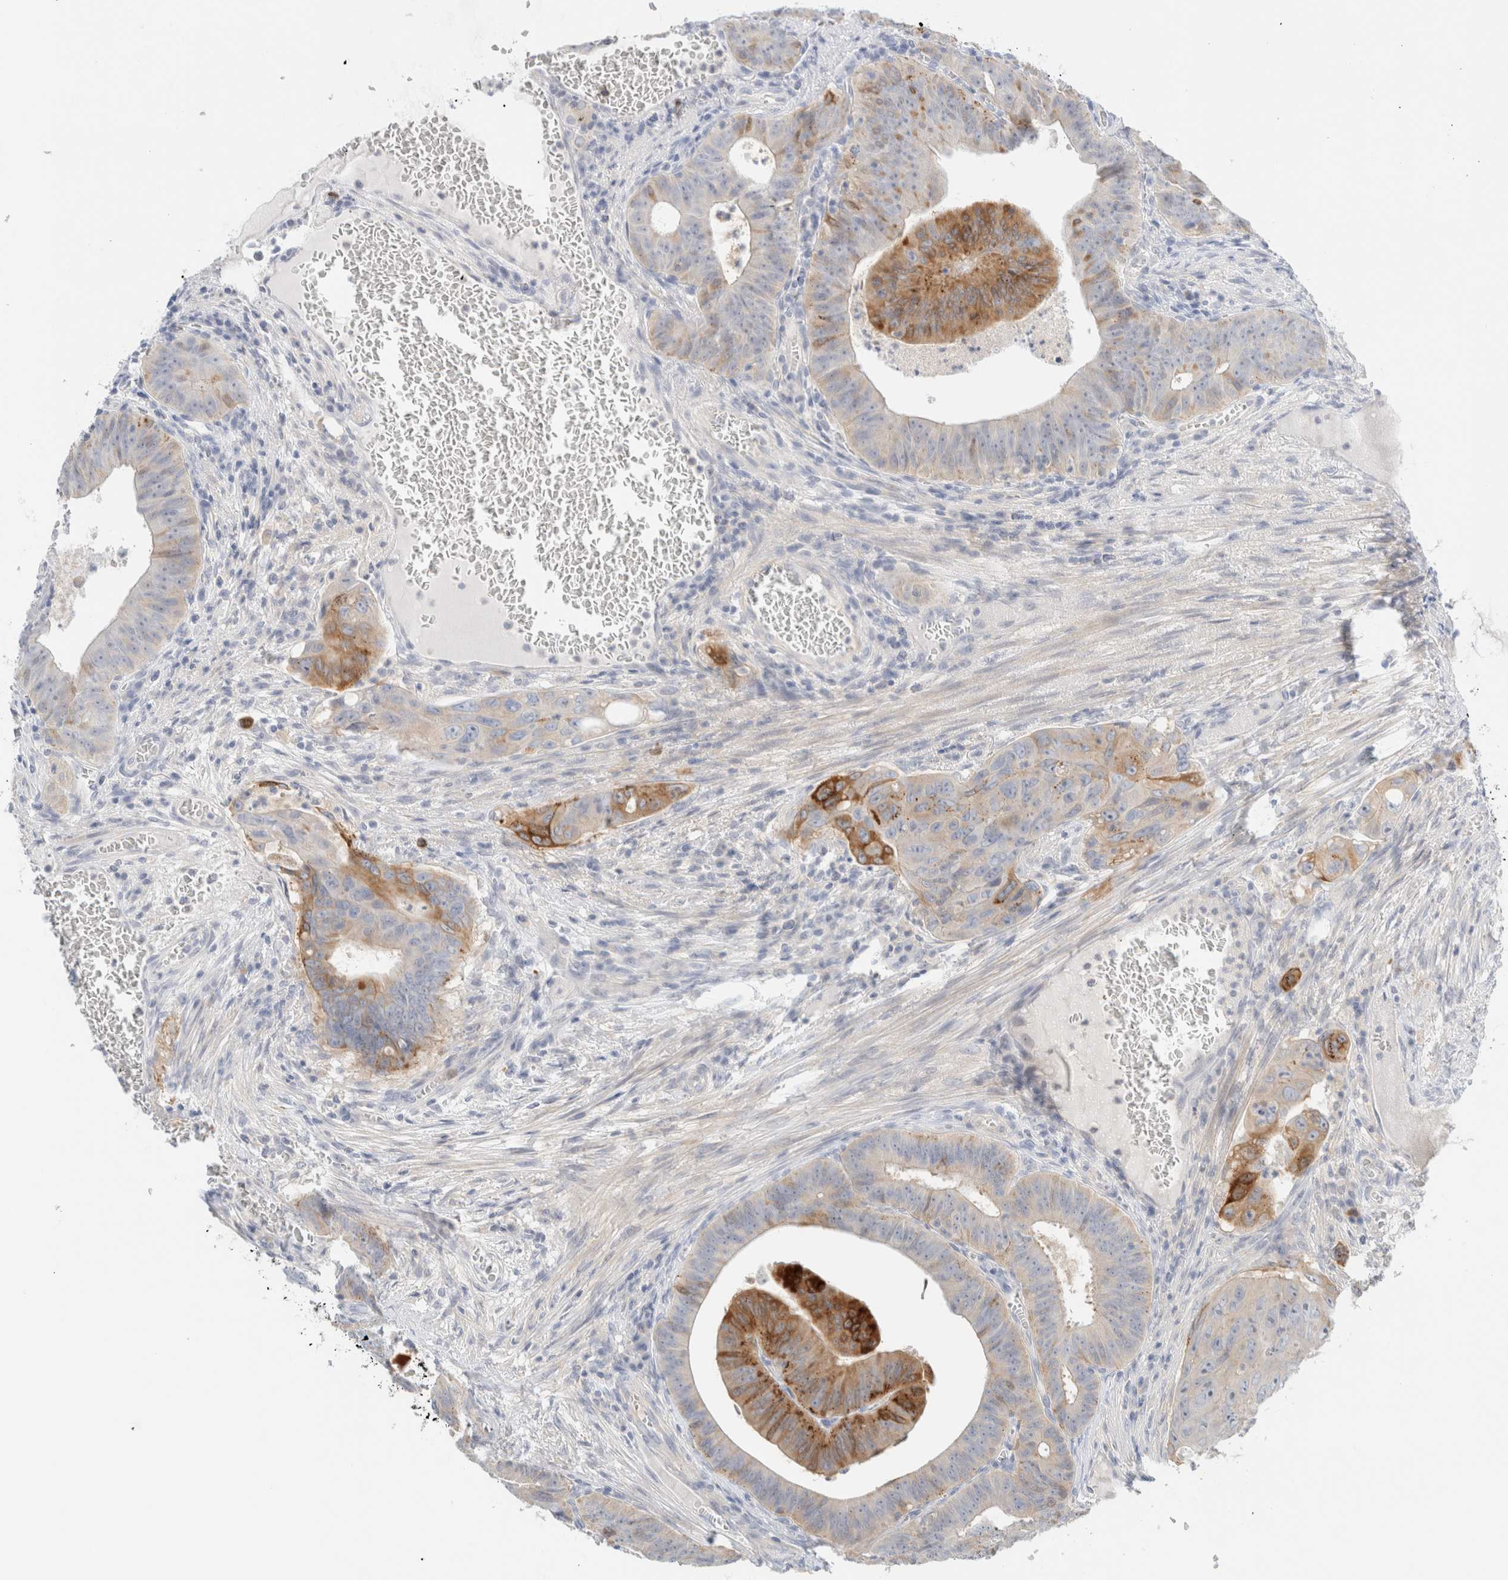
{"staining": {"intensity": "moderate", "quantity": "<25%", "location": "cytoplasmic/membranous"}, "tissue": "colorectal cancer", "cell_type": "Tumor cells", "image_type": "cancer", "snomed": [{"axis": "morphology", "description": "Adenocarcinoma, NOS"}, {"axis": "topography", "description": "Colon"}], "caption": "DAB immunohistochemical staining of colorectal adenocarcinoma demonstrates moderate cytoplasmic/membranous protein positivity in about <25% of tumor cells.", "gene": "SDR16C5", "patient": {"sex": "male", "age": 87}}